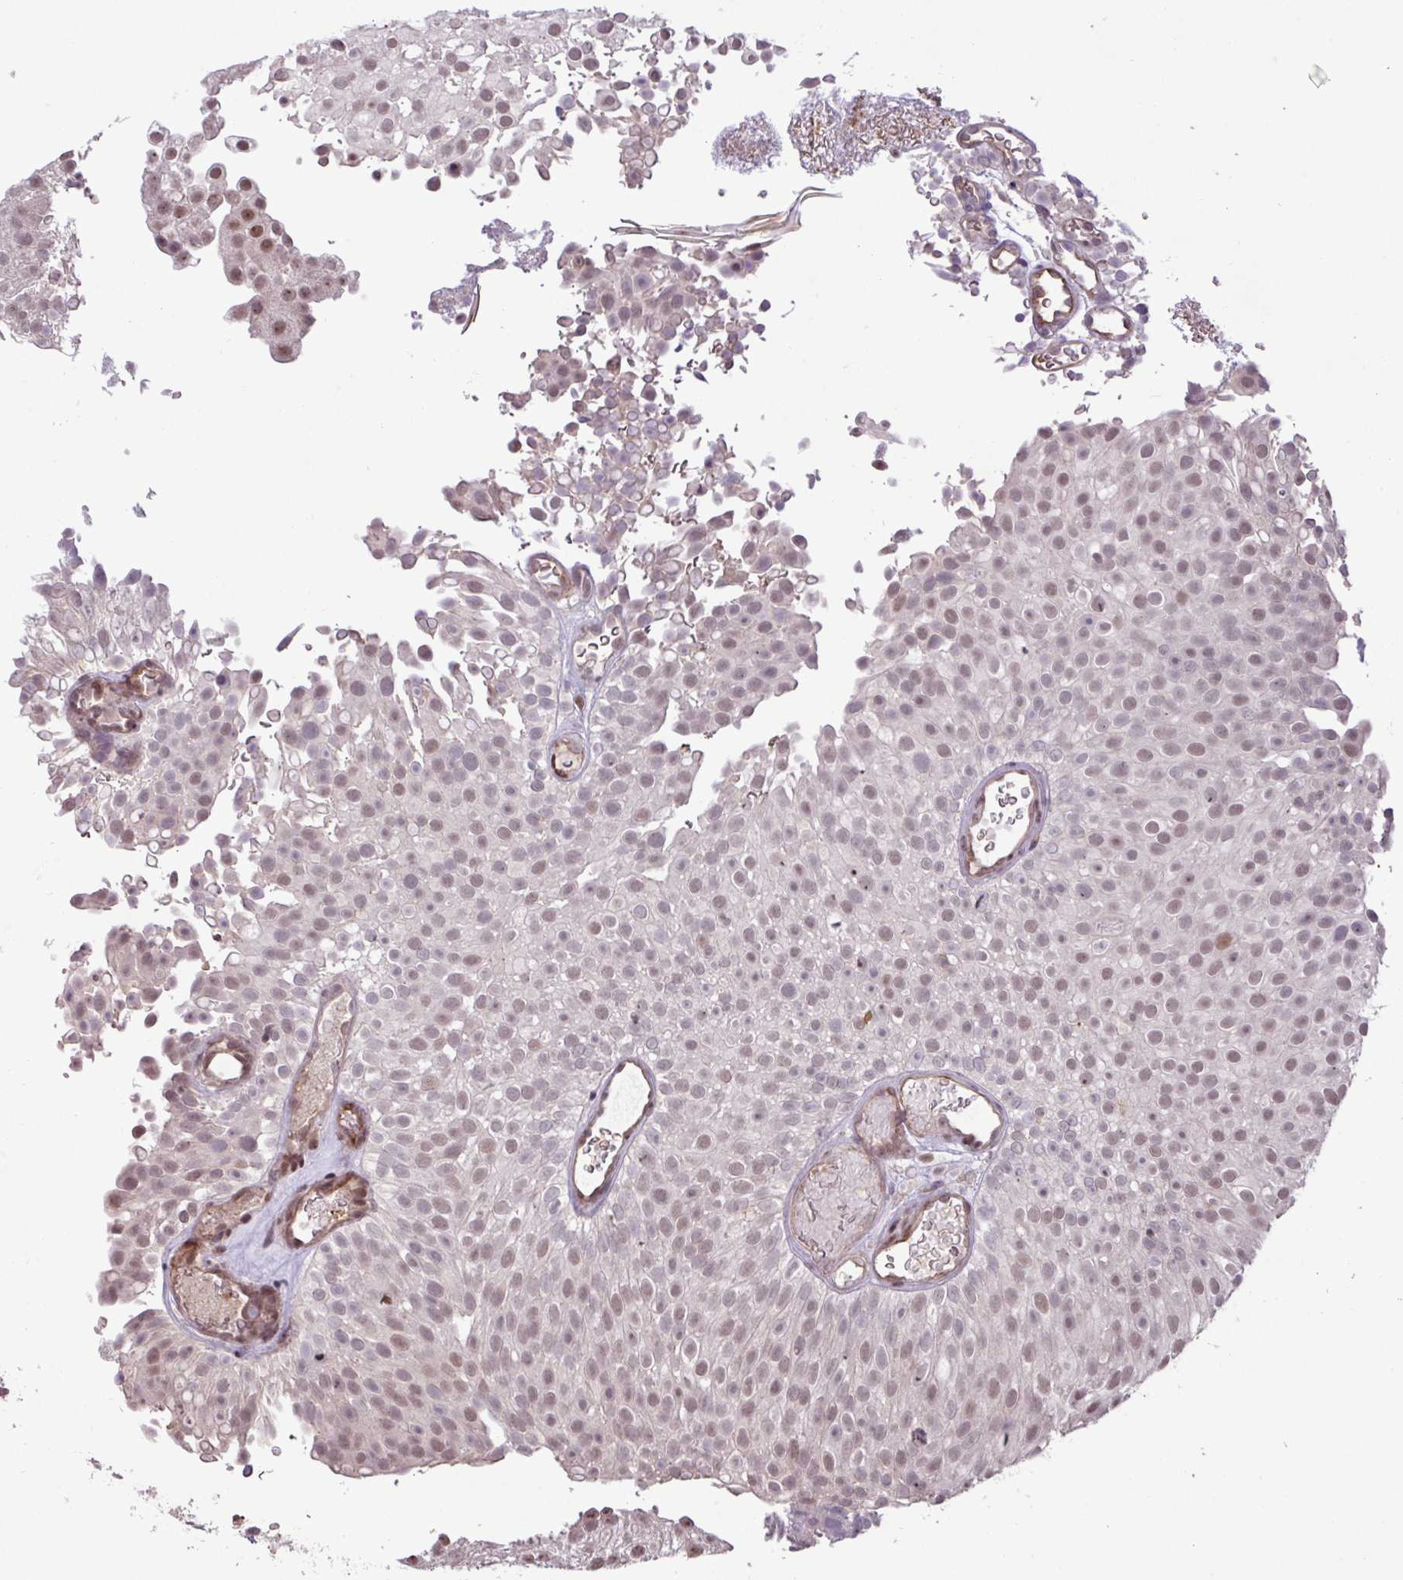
{"staining": {"intensity": "weak", "quantity": "25%-75%", "location": "nuclear"}, "tissue": "urothelial cancer", "cell_type": "Tumor cells", "image_type": "cancer", "snomed": [{"axis": "morphology", "description": "Urothelial carcinoma, Low grade"}, {"axis": "topography", "description": "Urinary bladder"}], "caption": "Immunohistochemistry (IHC) of human urothelial carcinoma (low-grade) reveals low levels of weak nuclear positivity in about 25%-75% of tumor cells.", "gene": "GON7", "patient": {"sex": "male", "age": 78}}